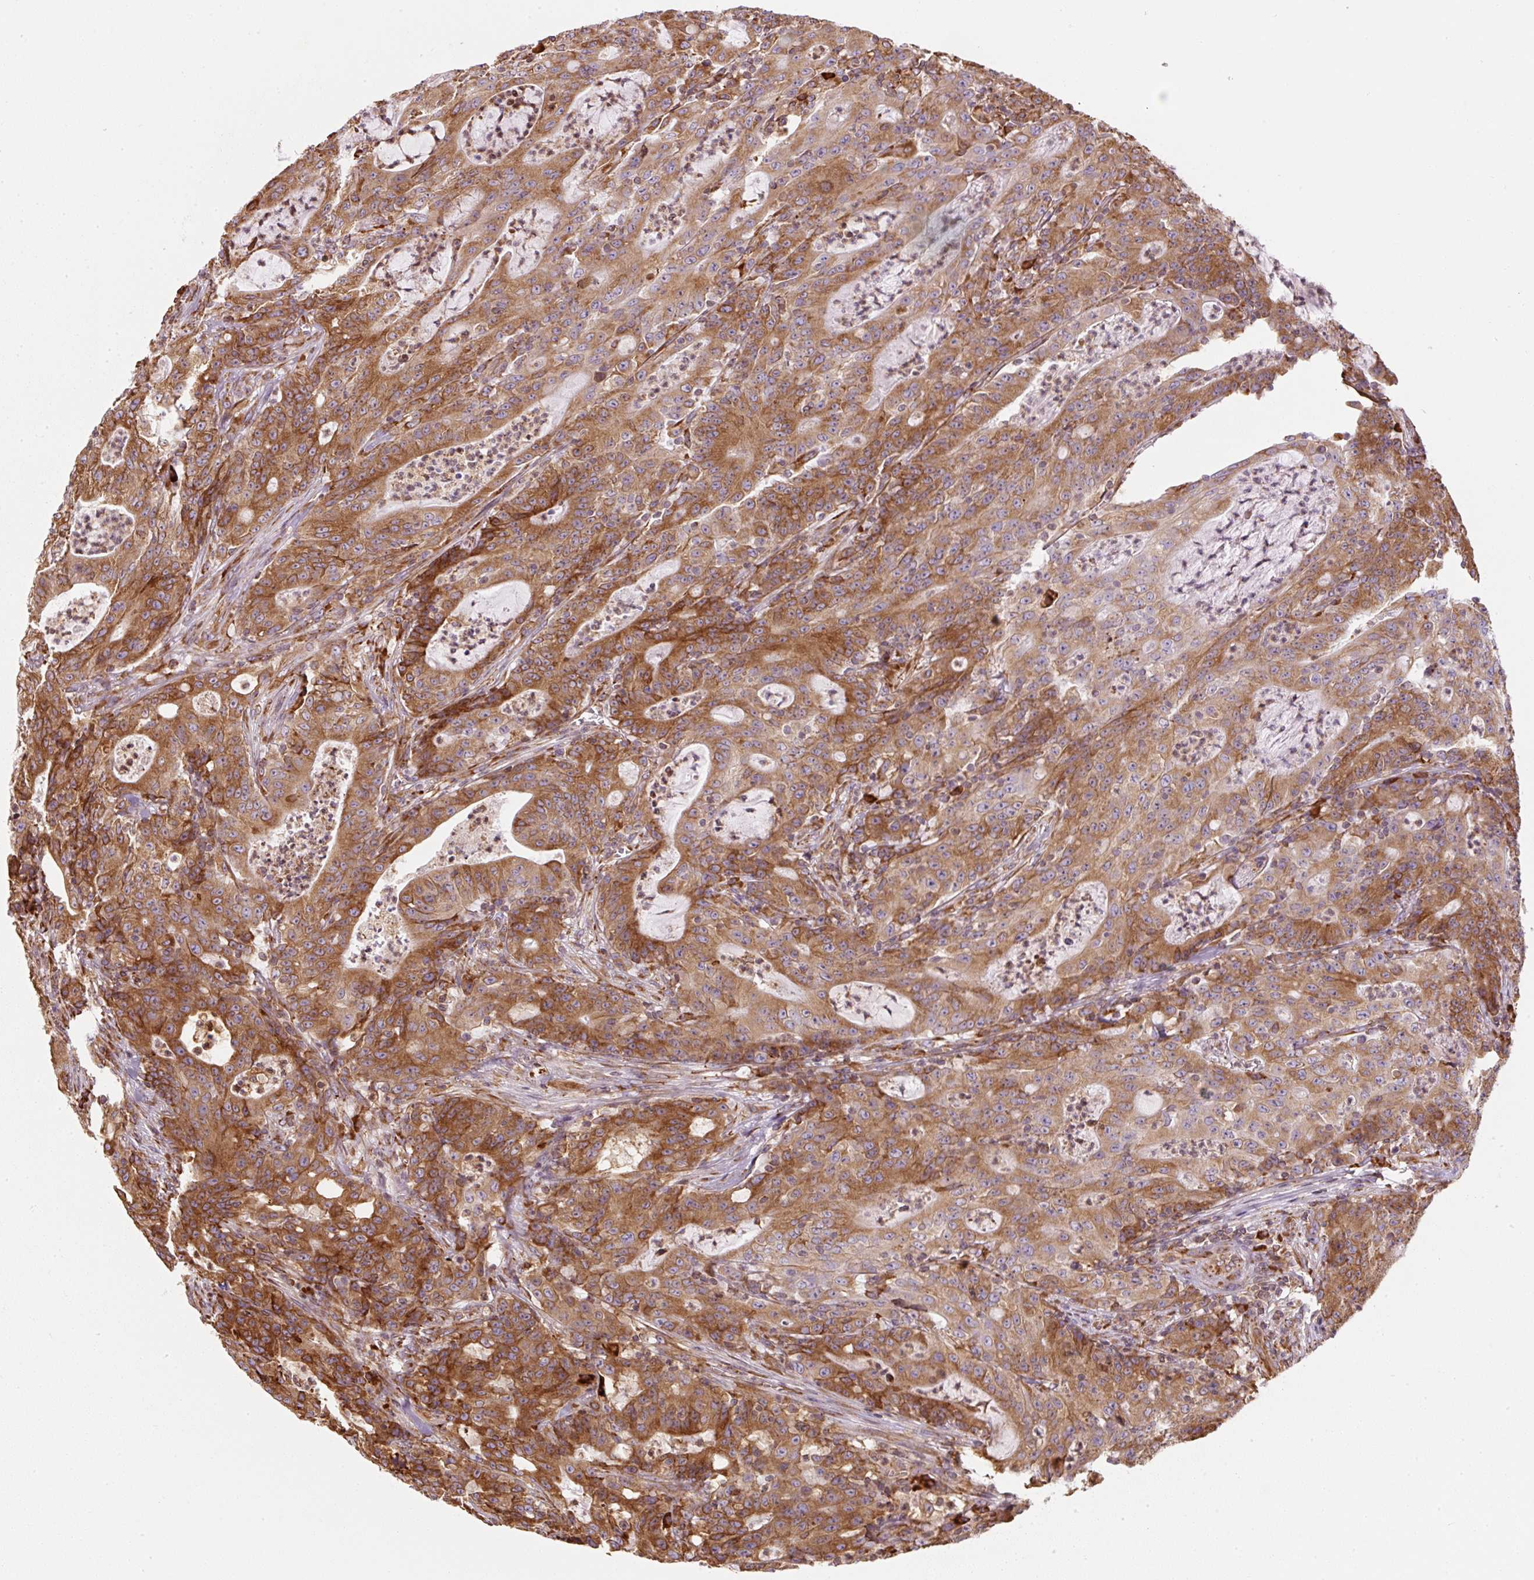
{"staining": {"intensity": "strong", "quantity": ">75%", "location": "cytoplasmic/membranous"}, "tissue": "colorectal cancer", "cell_type": "Tumor cells", "image_type": "cancer", "snomed": [{"axis": "morphology", "description": "Adenocarcinoma, NOS"}, {"axis": "topography", "description": "Colon"}], "caption": "Immunohistochemical staining of adenocarcinoma (colorectal) displays high levels of strong cytoplasmic/membranous positivity in approximately >75% of tumor cells.", "gene": "PRKCSH", "patient": {"sex": "male", "age": 83}}